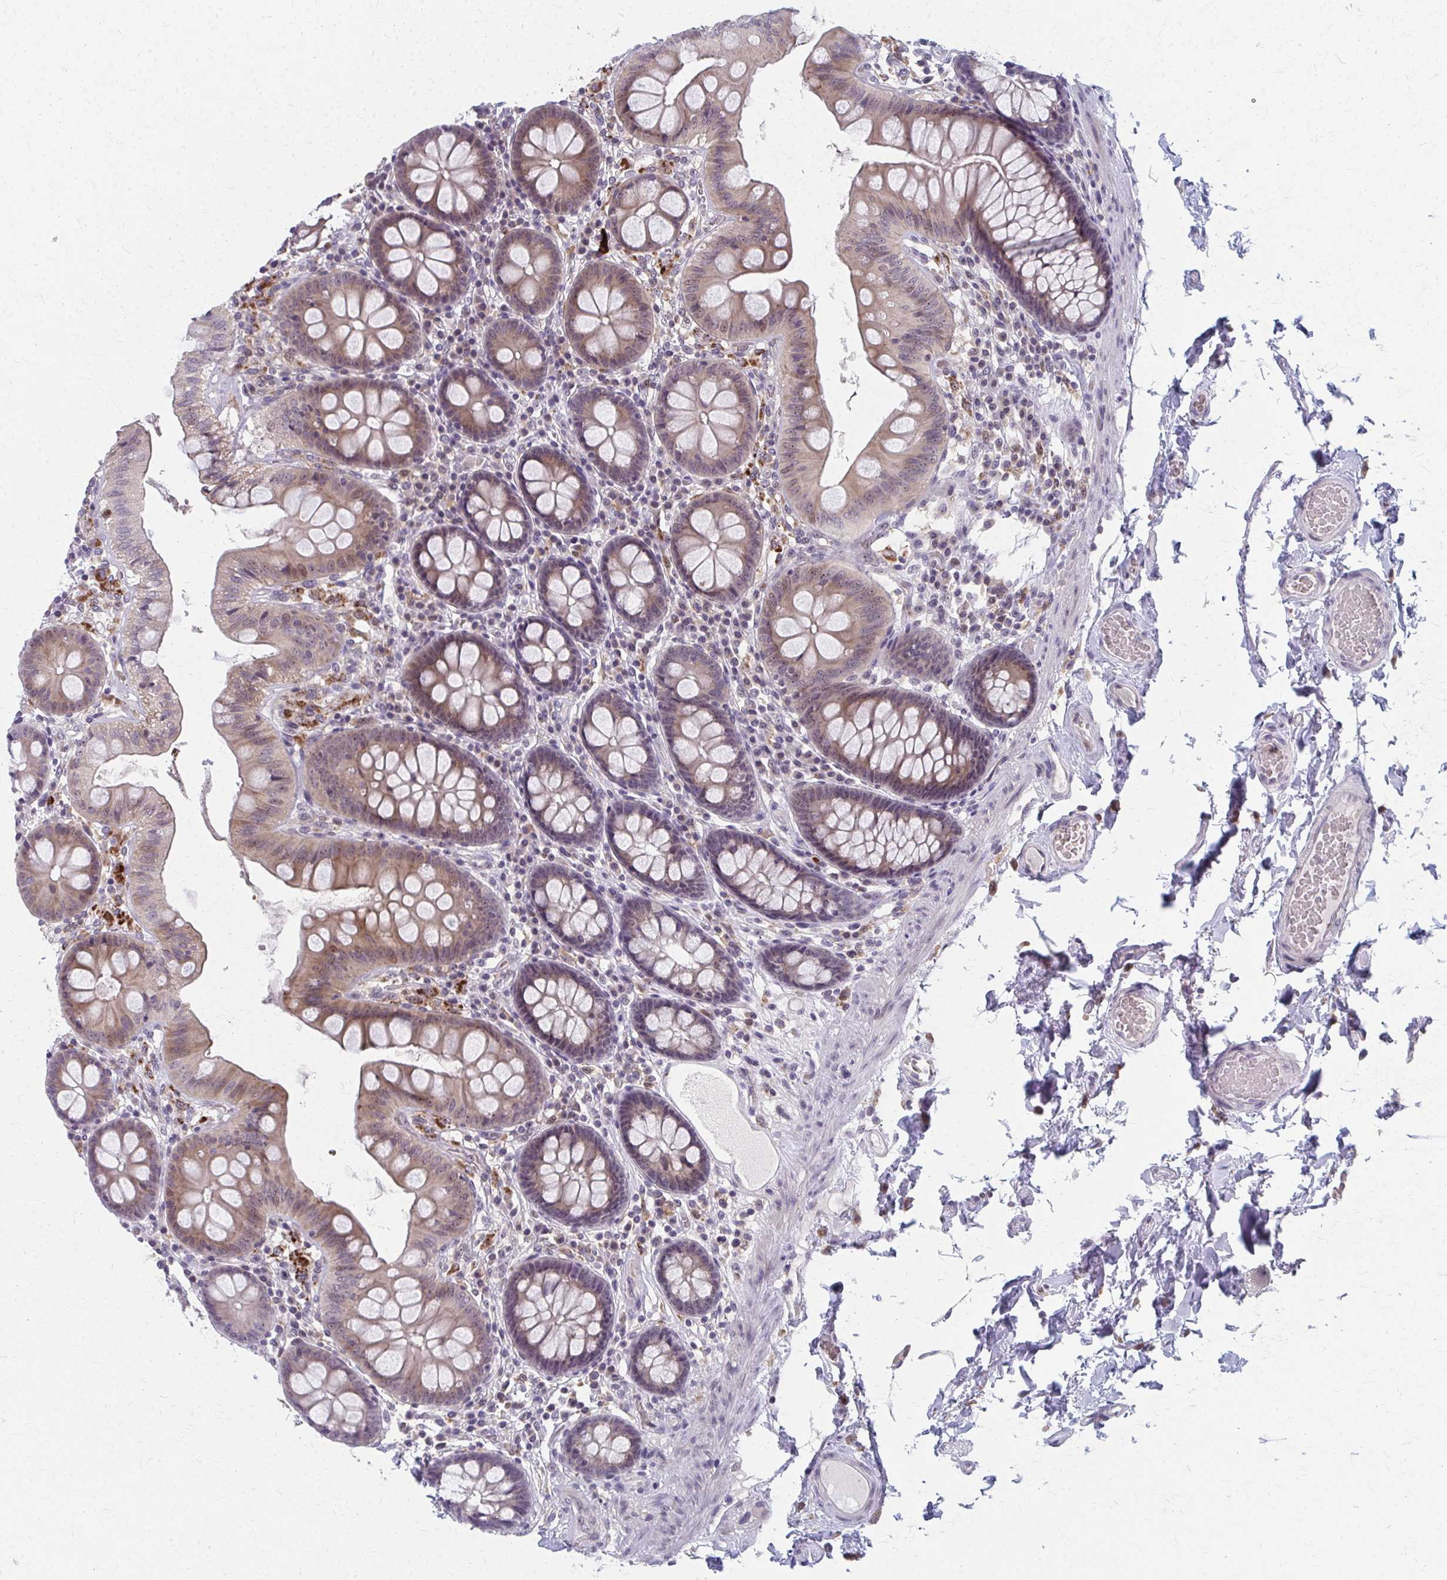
{"staining": {"intensity": "negative", "quantity": "none", "location": "none"}, "tissue": "colon", "cell_type": "Endothelial cells", "image_type": "normal", "snomed": [{"axis": "morphology", "description": "Normal tissue, NOS"}, {"axis": "topography", "description": "Colon"}], "caption": "Endothelial cells are negative for protein expression in benign human colon. Brightfield microscopy of immunohistochemistry (IHC) stained with DAB (brown) and hematoxylin (blue), captured at high magnification.", "gene": "NUDT16", "patient": {"sex": "male", "age": 84}}